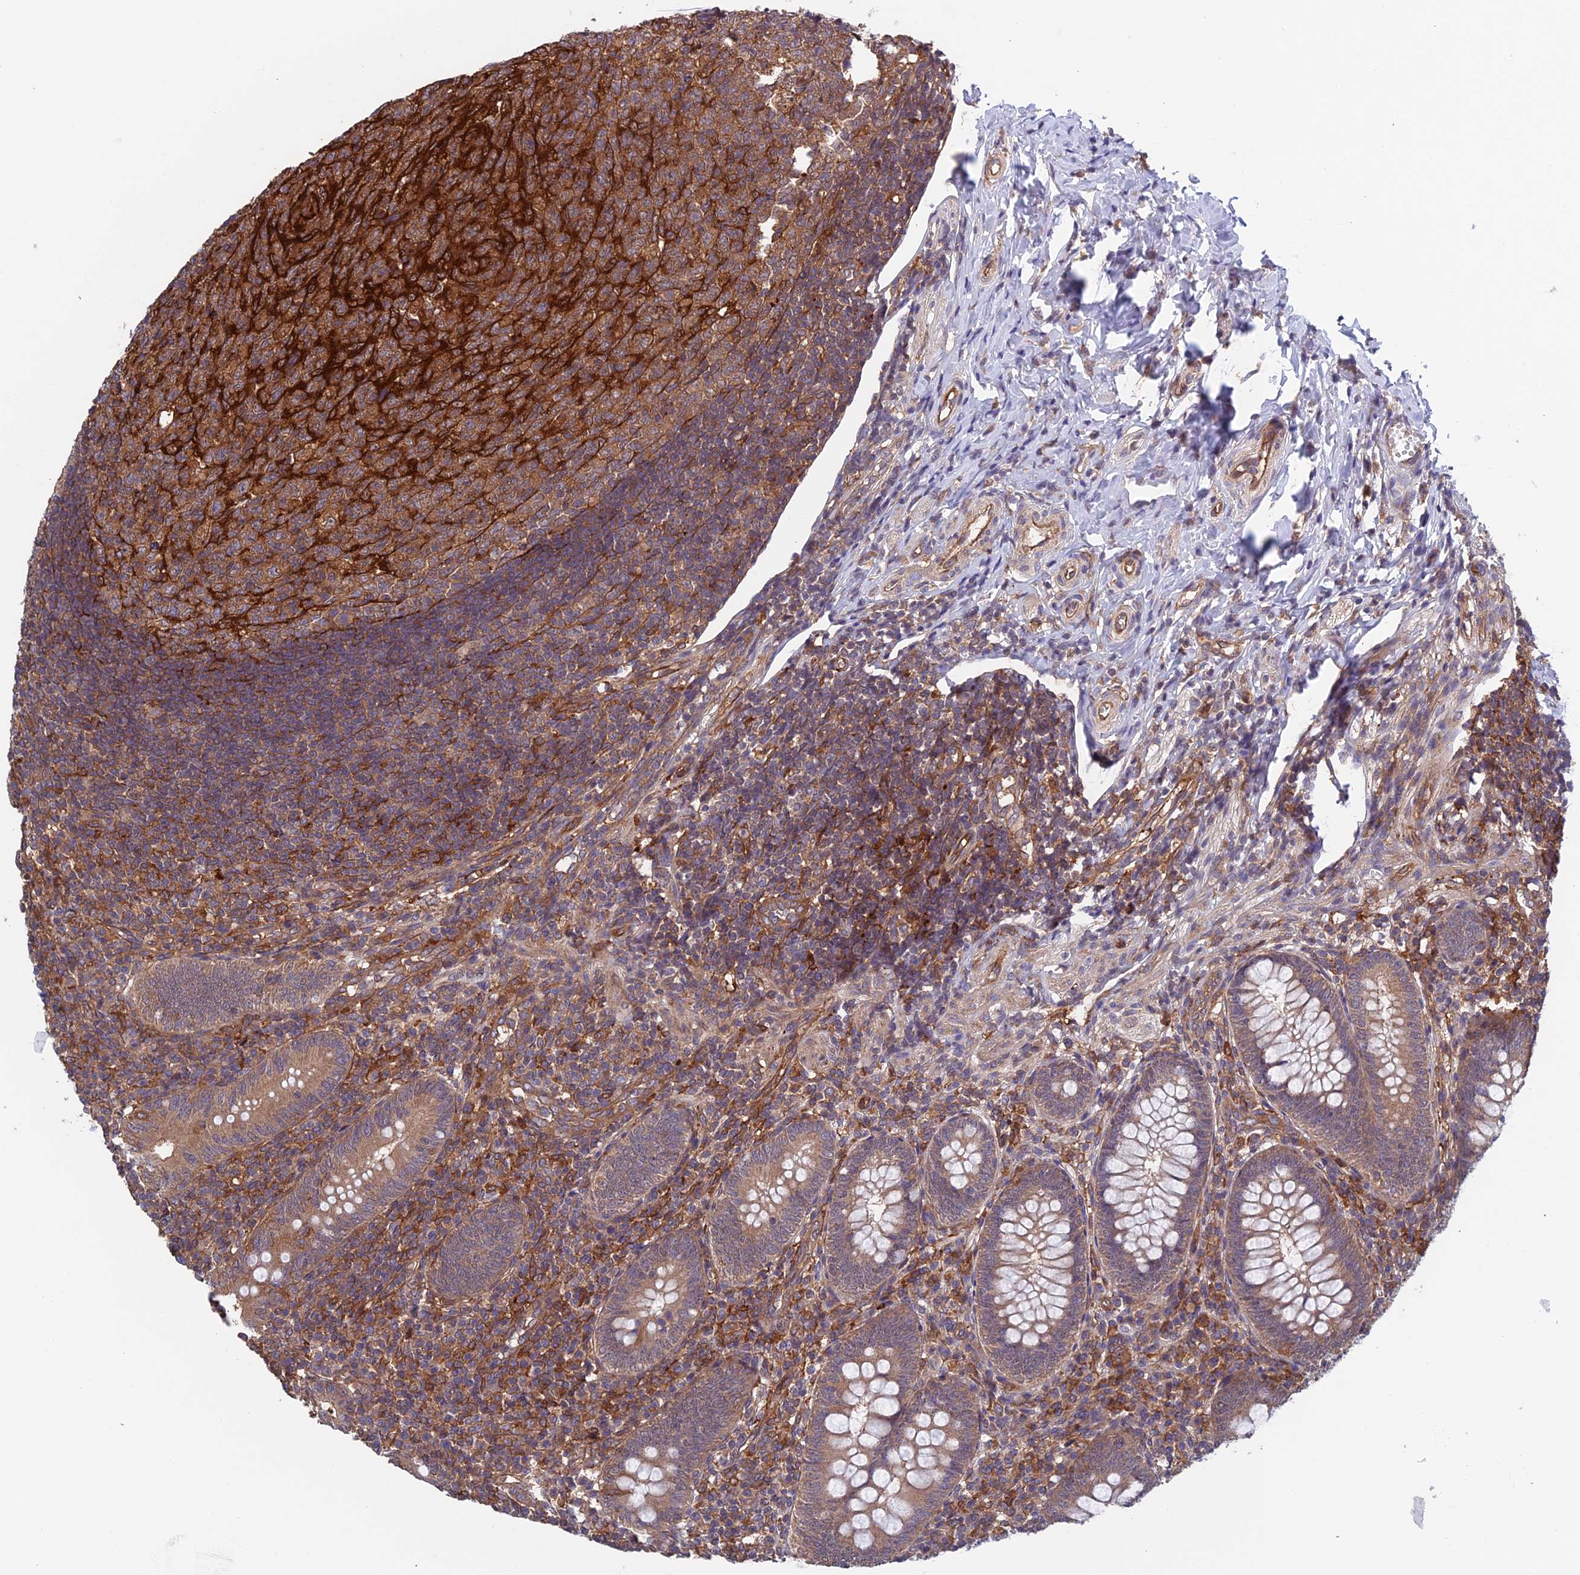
{"staining": {"intensity": "weak", "quantity": ">75%", "location": "cytoplasmic/membranous"}, "tissue": "appendix", "cell_type": "Glandular cells", "image_type": "normal", "snomed": [{"axis": "morphology", "description": "Normal tissue, NOS"}, {"axis": "topography", "description": "Appendix"}], "caption": "Glandular cells show low levels of weak cytoplasmic/membranous positivity in approximately >75% of cells in benign human appendix. (Stains: DAB in brown, nuclei in blue, Microscopy: brightfield microscopy at high magnification).", "gene": "NUDT16L1", "patient": {"sex": "male", "age": 14}}